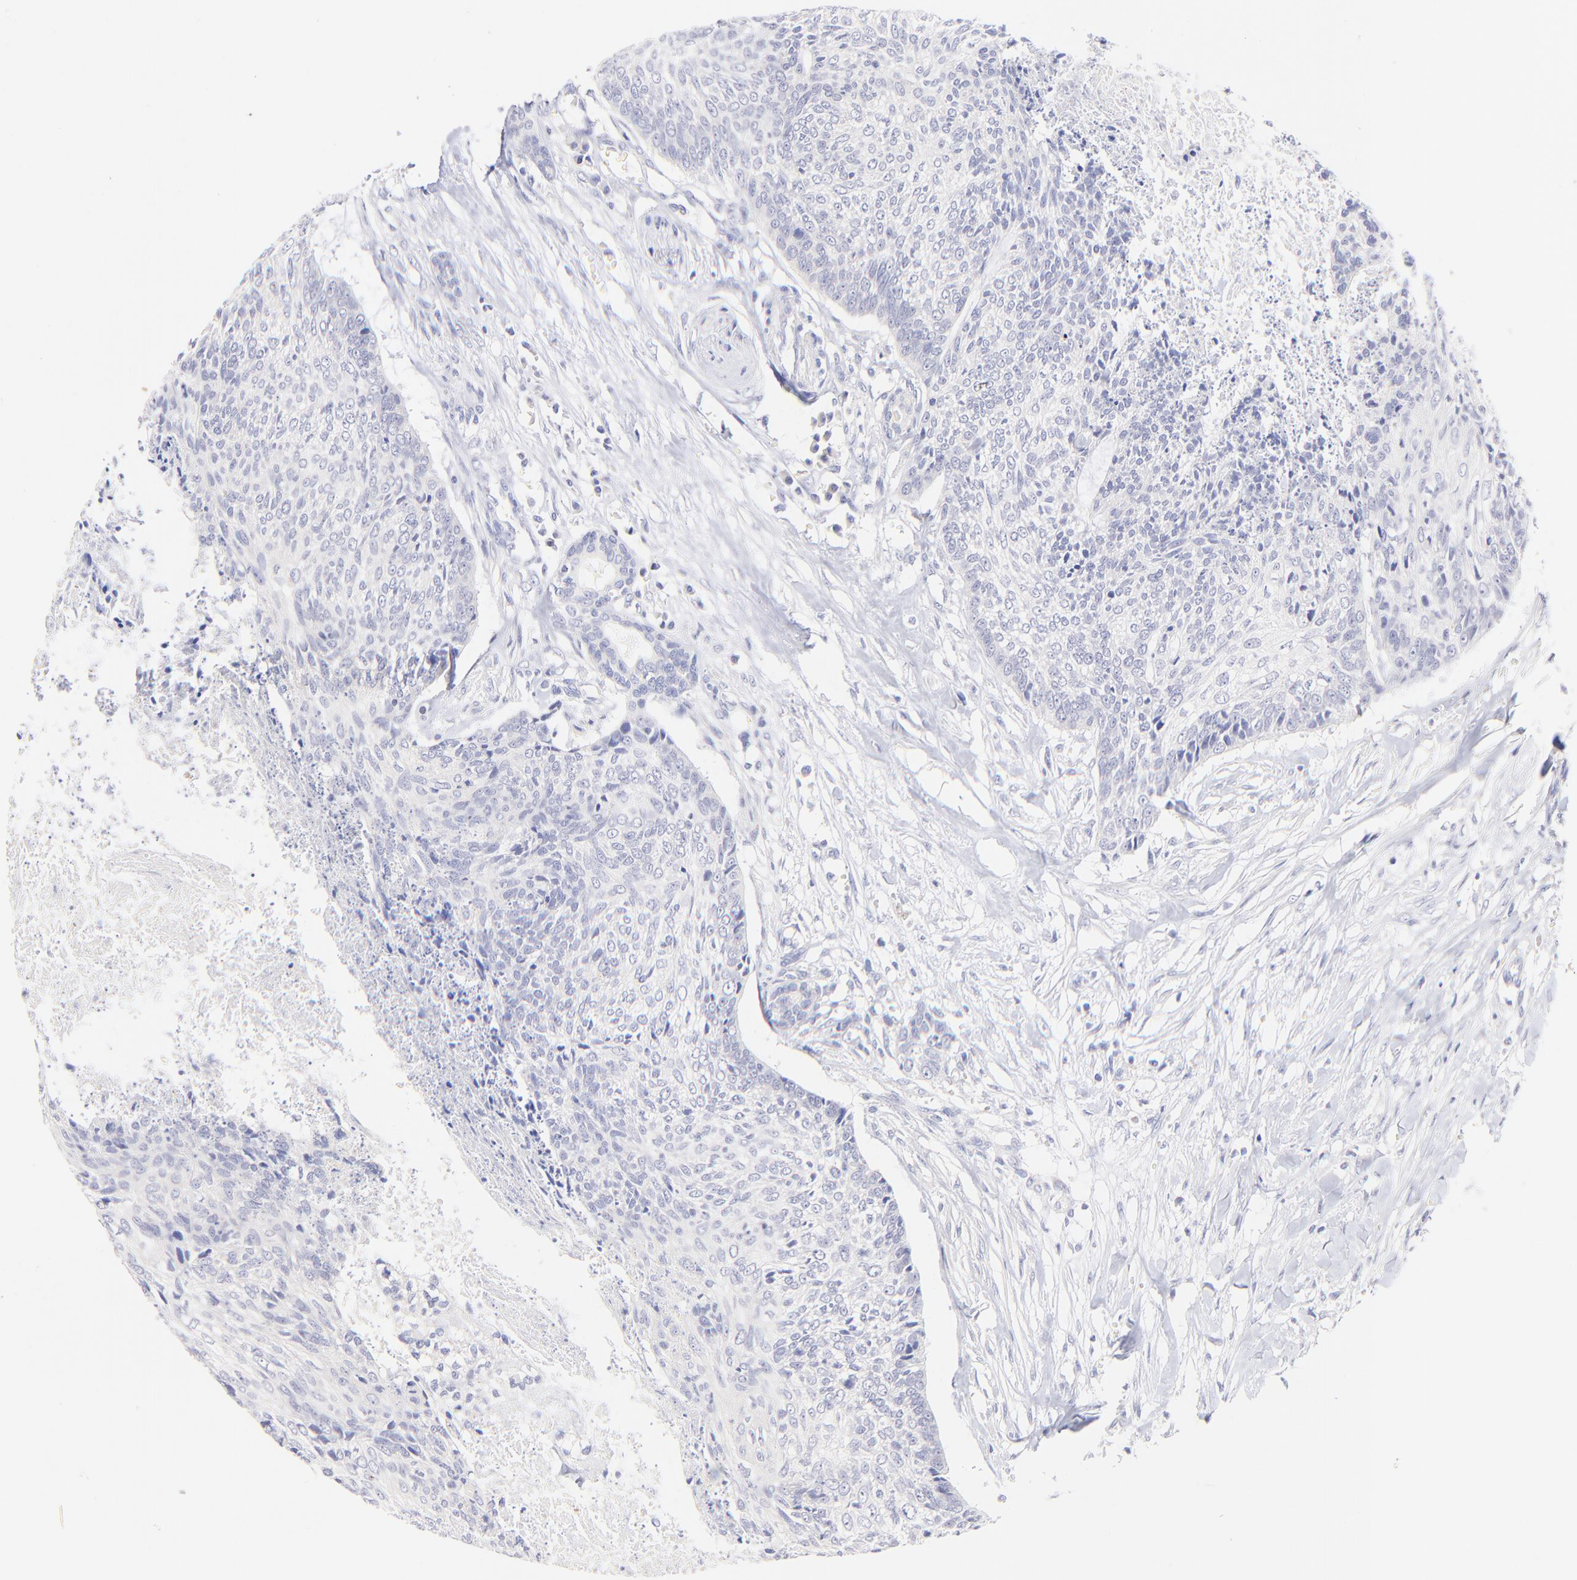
{"staining": {"intensity": "negative", "quantity": "none", "location": "none"}, "tissue": "head and neck cancer", "cell_type": "Tumor cells", "image_type": "cancer", "snomed": [{"axis": "morphology", "description": "Squamous cell carcinoma, NOS"}, {"axis": "topography", "description": "Salivary gland"}, {"axis": "topography", "description": "Head-Neck"}], "caption": "Head and neck cancer (squamous cell carcinoma) stained for a protein using immunohistochemistry (IHC) shows no staining tumor cells.", "gene": "RAB3A", "patient": {"sex": "male", "age": 70}}